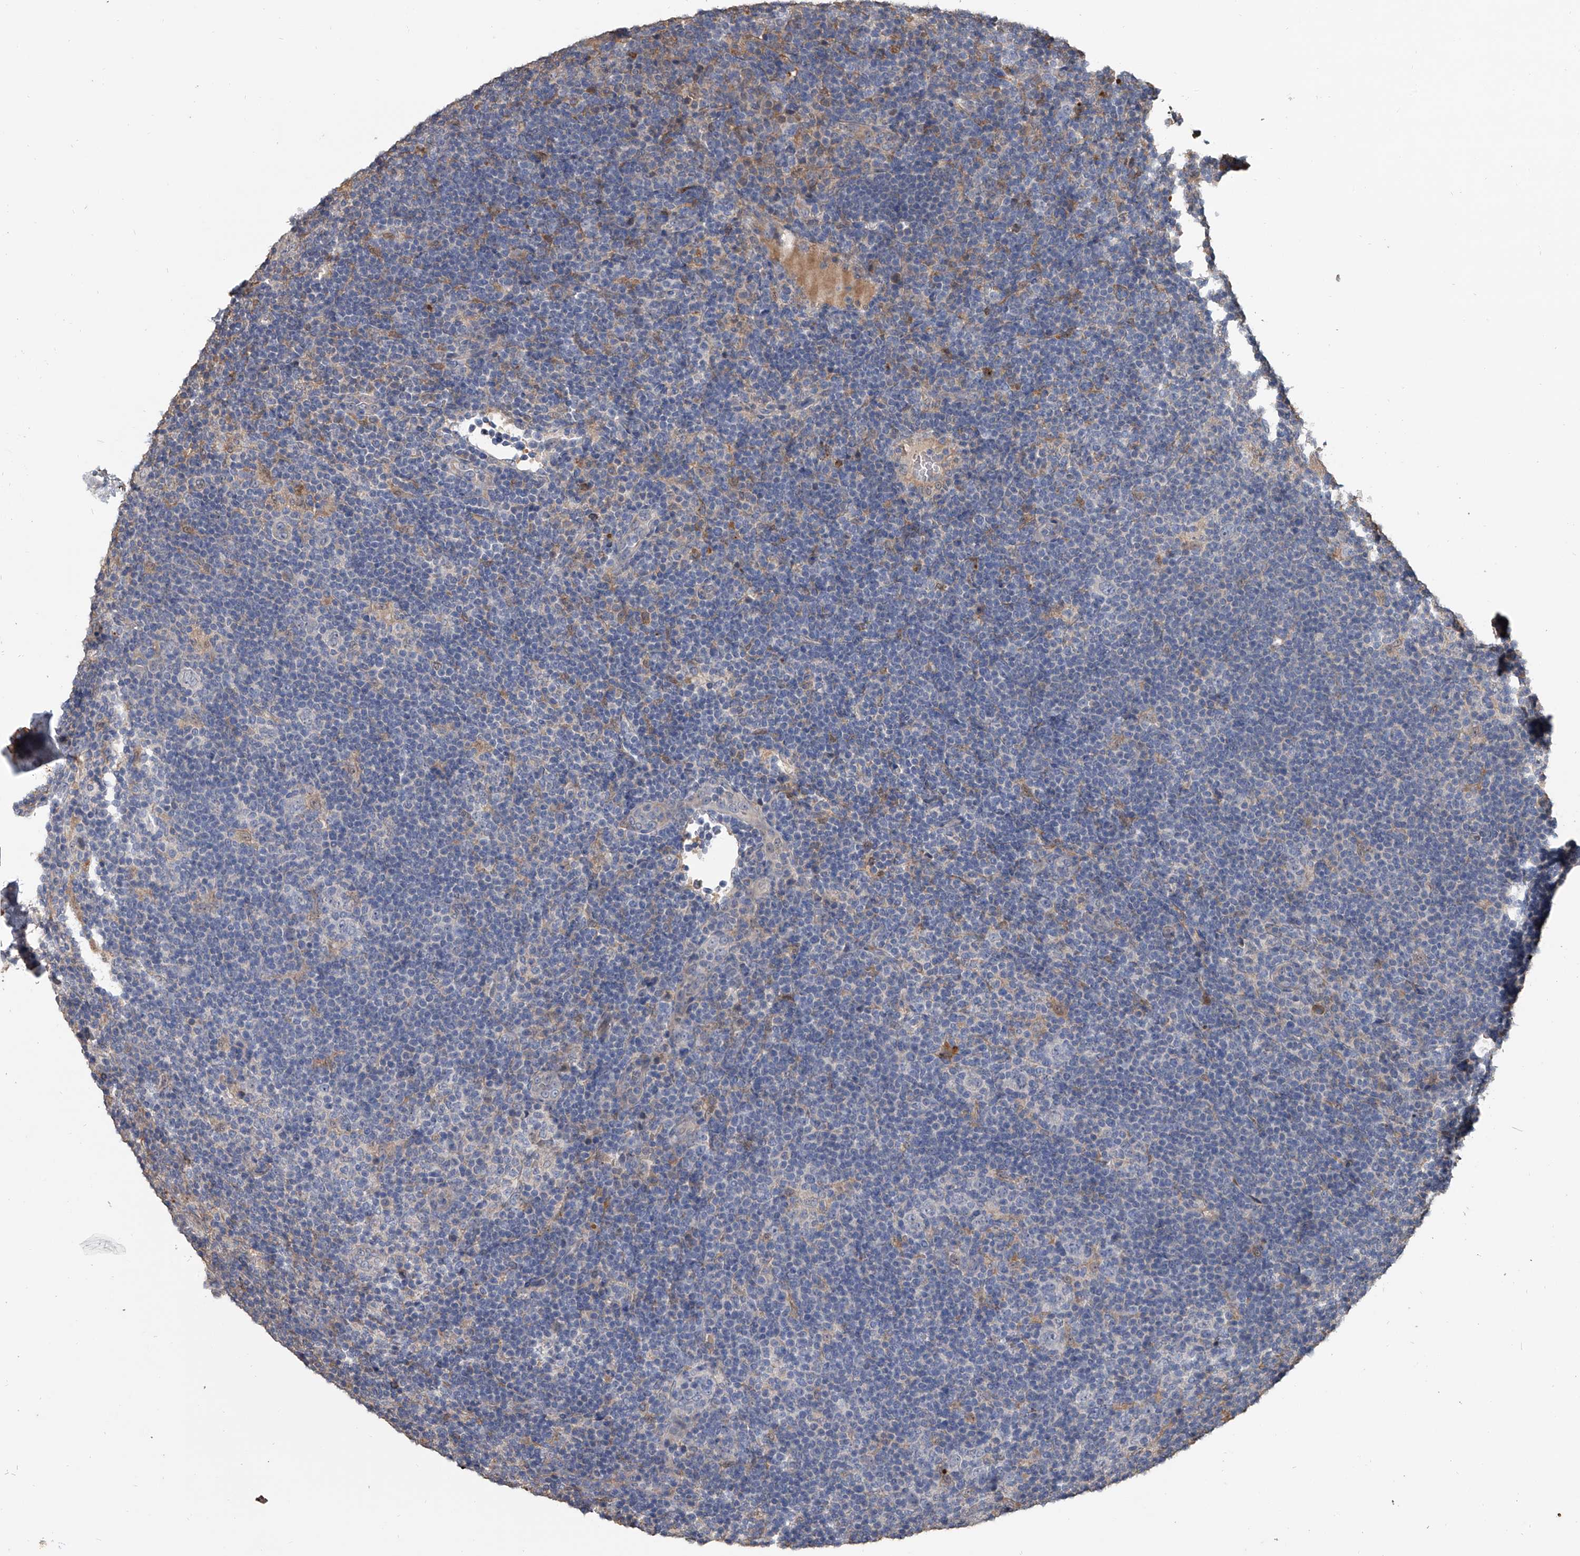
{"staining": {"intensity": "negative", "quantity": "none", "location": "none"}, "tissue": "lymphoma", "cell_type": "Tumor cells", "image_type": "cancer", "snomed": [{"axis": "morphology", "description": "Hodgkin's disease, NOS"}, {"axis": "topography", "description": "Lymph node"}], "caption": "Immunohistochemistry of human lymphoma reveals no staining in tumor cells.", "gene": "DOCK9", "patient": {"sex": "female", "age": 57}}